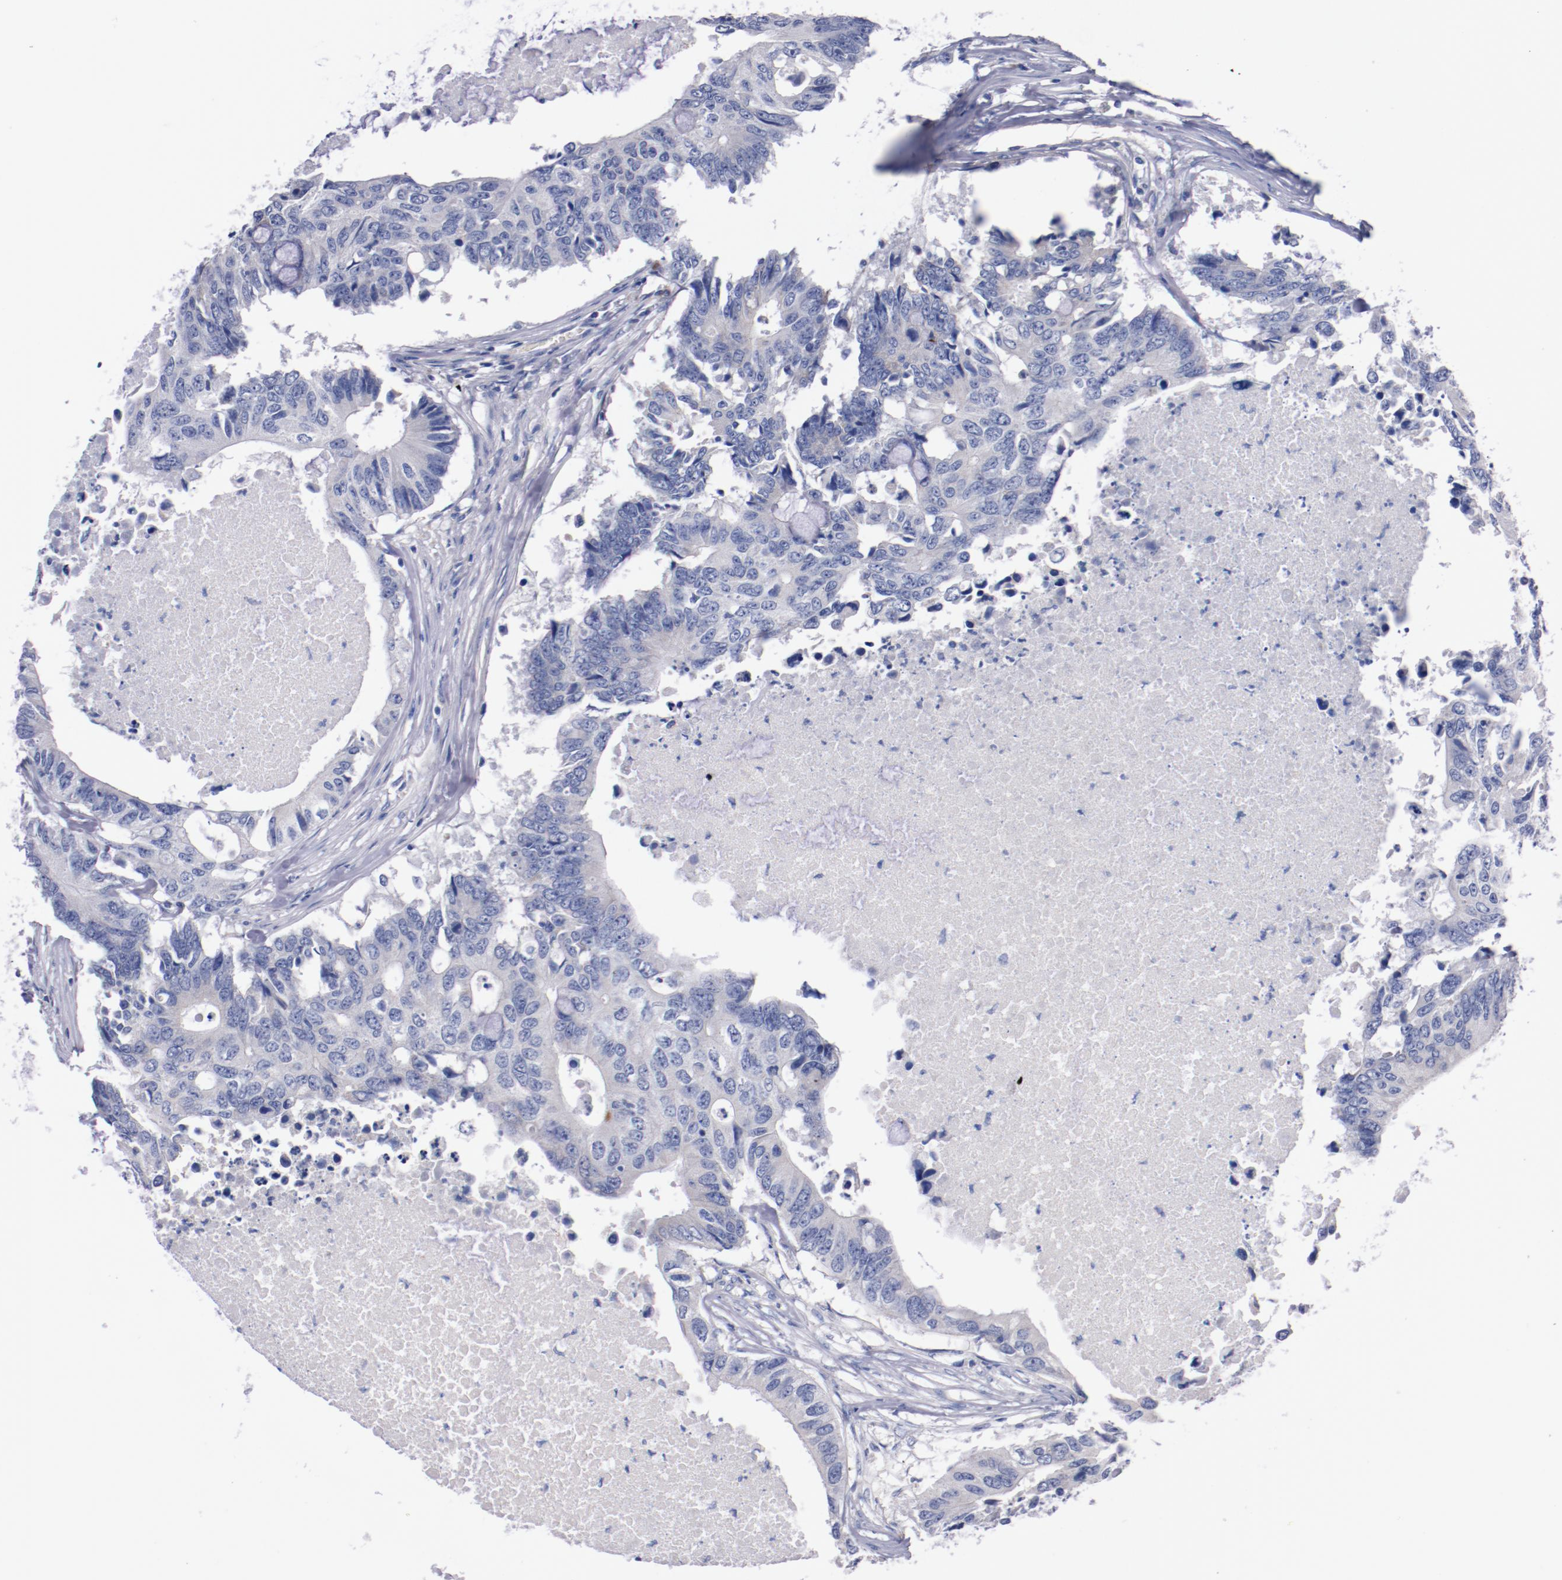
{"staining": {"intensity": "negative", "quantity": "none", "location": "none"}, "tissue": "colorectal cancer", "cell_type": "Tumor cells", "image_type": "cancer", "snomed": [{"axis": "morphology", "description": "Adenocarcinoma, NOS"}, {"axis": "topography", "description": "Colon"}], "caption": "Immunohistochemistry micrograph of neoplastic tissue: human colorectal cancer (adenocarcinoma) stained with DAB (3,3'-diaminobenzidine) demonstrates no significant protein expression in tumor cells.", "gene": "CNTNAP2", "patient": {"sex": "male", "age": 71}}